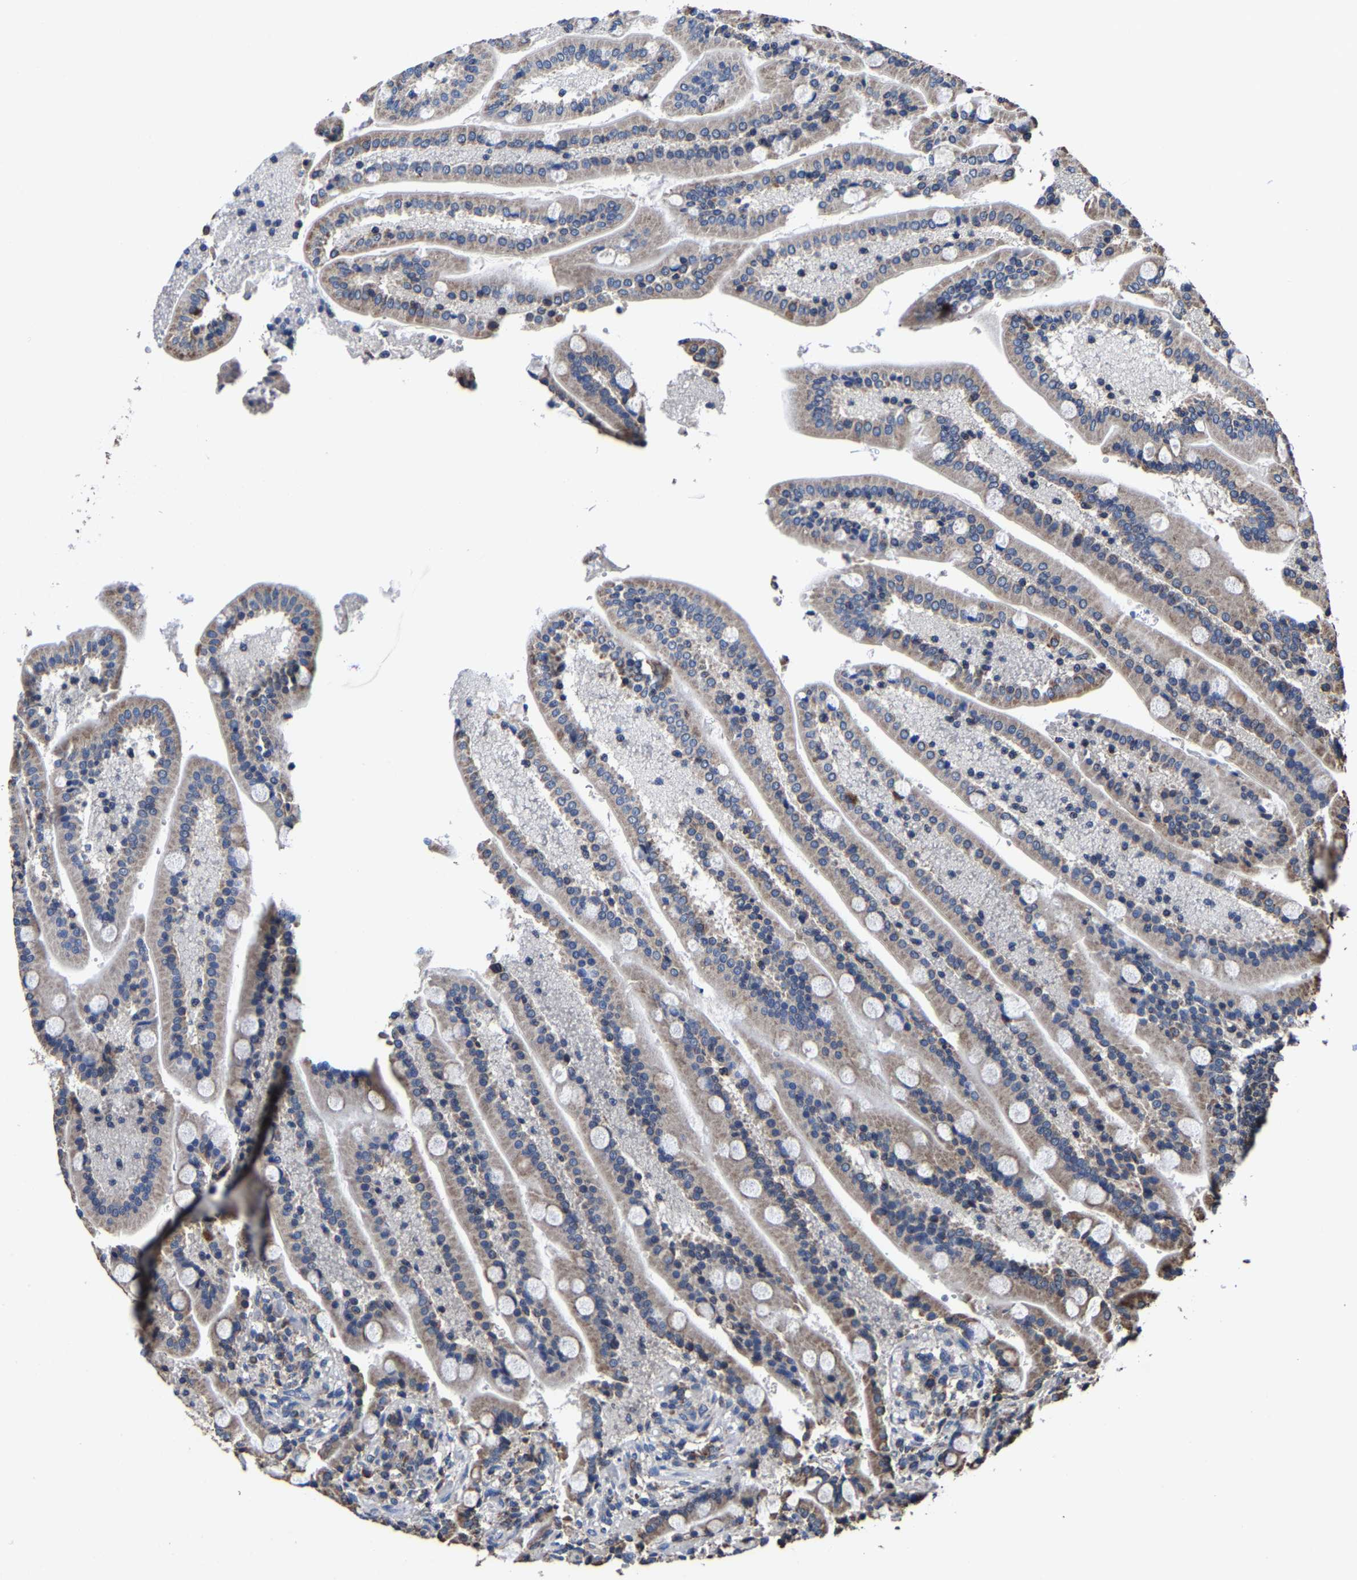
{"staining": {"intensity": "weak", "quantity": ">75%", "location": "cytoplasmic/membranous"}, "tissue": "duodenum", "cell_type": "Glandular cells", "image_type": "normal", "snomed": [{"axis": "morphology", "description": "Normal tissue, NOS"}, {"axis": "topography", "description": "Duodenum"}], "caption": "An image of duodenum stained for a protein displays weak cytoplasmic/membranous brown staining in glandular cells. (DAB (3,3'-diaminobenzidine) IHC, brown staining for protein, blue staining for nuclei).", "gene": "ZCCHC7", "patient": {"sex": "male", "age": 54}}